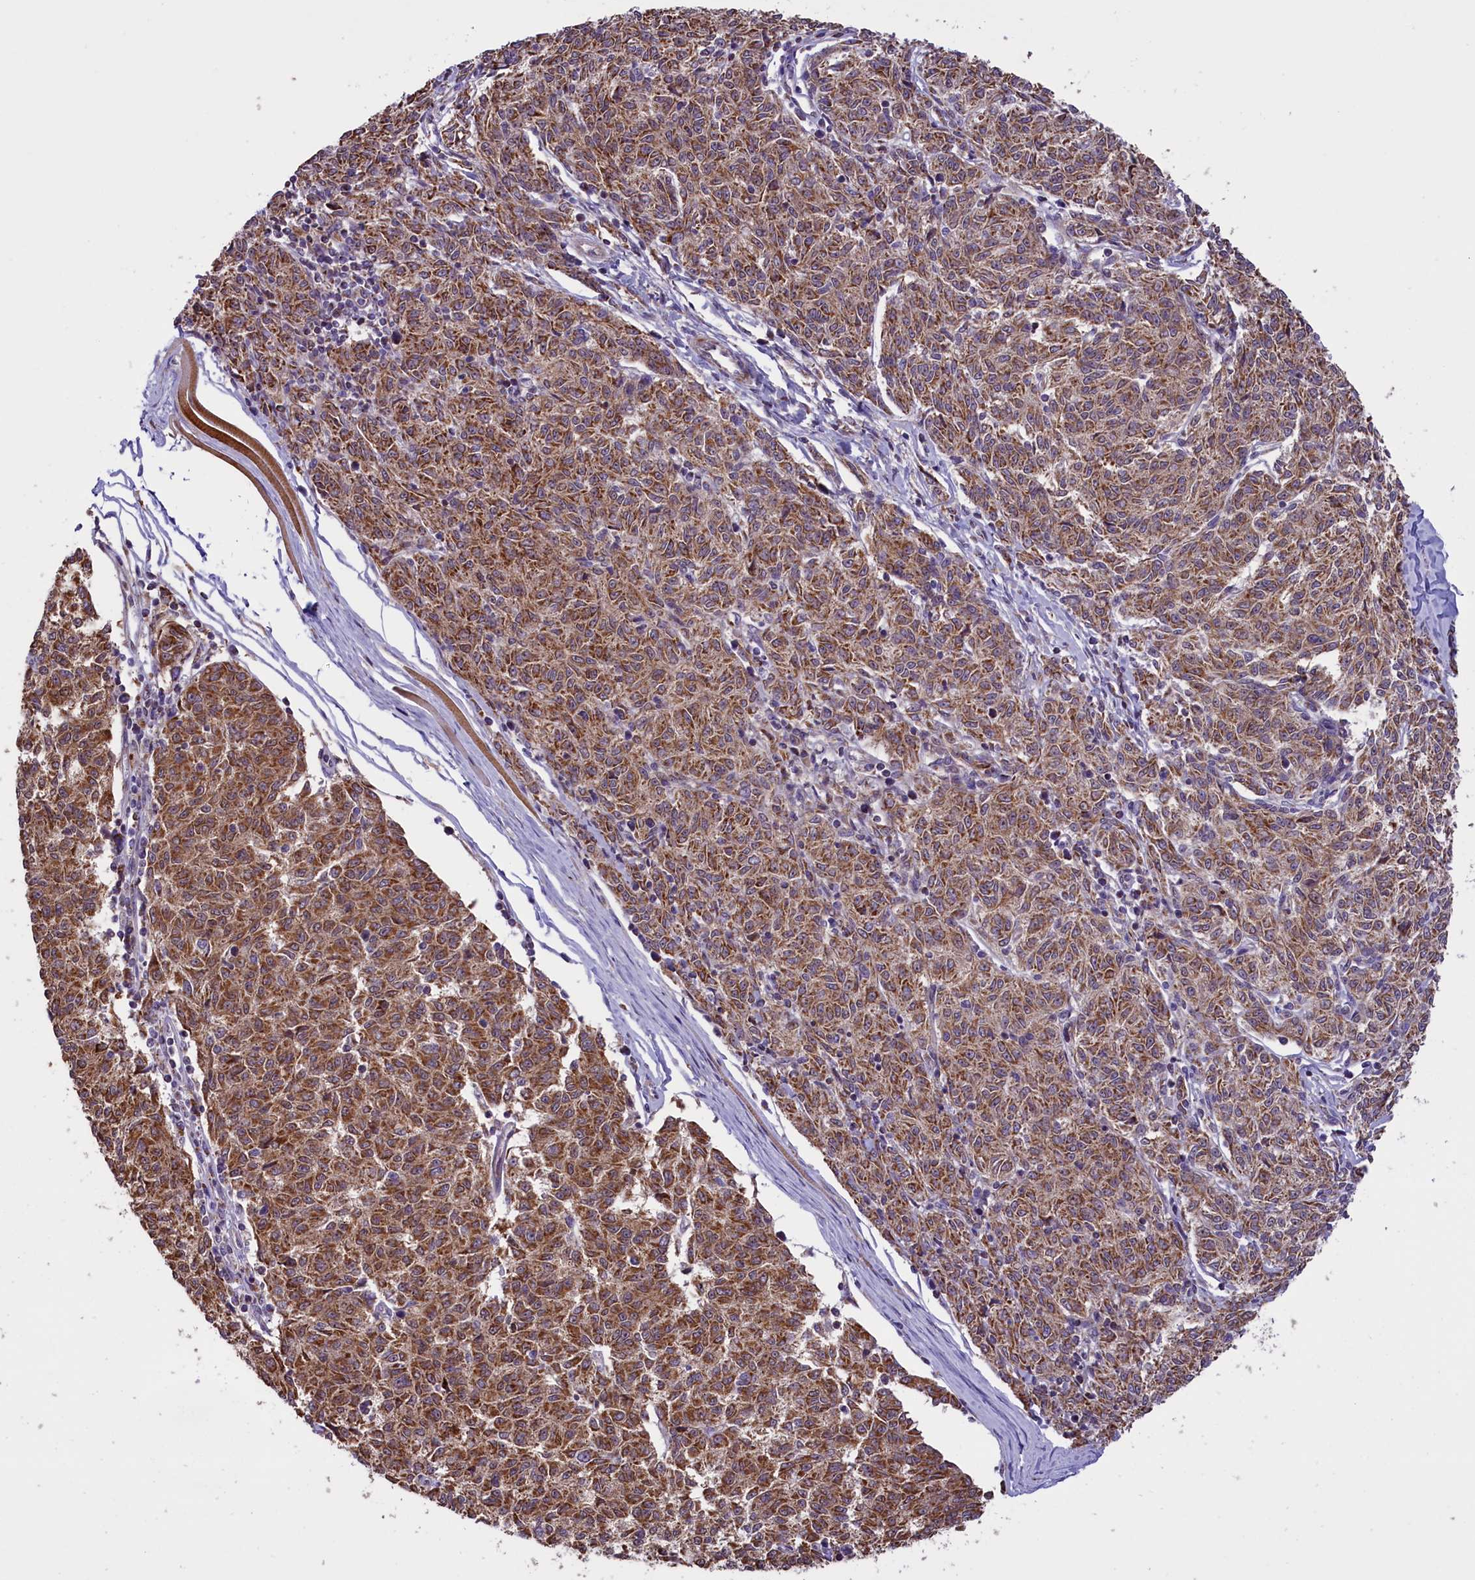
{"staining": {"intensity": "moderate", "quantity": ">75%", "location": "cytoplasmic/membranous"}, "tissue": "melanoma", "cell_type": "Tumor cells", "image_type": "cancer", "snomed": [{"axis": "morphology", "description": "Malignant melanoma, NOS"}, {"axis": "topography", "description": "Skin"}], "caption": "Protein positivity by immunohistochemistry (IHC) demonstrates moderate cytoplasmic/membranous staining in about >75% of tumor cells in melanoma. (DAB = brown stain, brightfield microscopy at high magnification).", "gene": "GLRX5", "patient": {"sex": "female", "age": 72}}